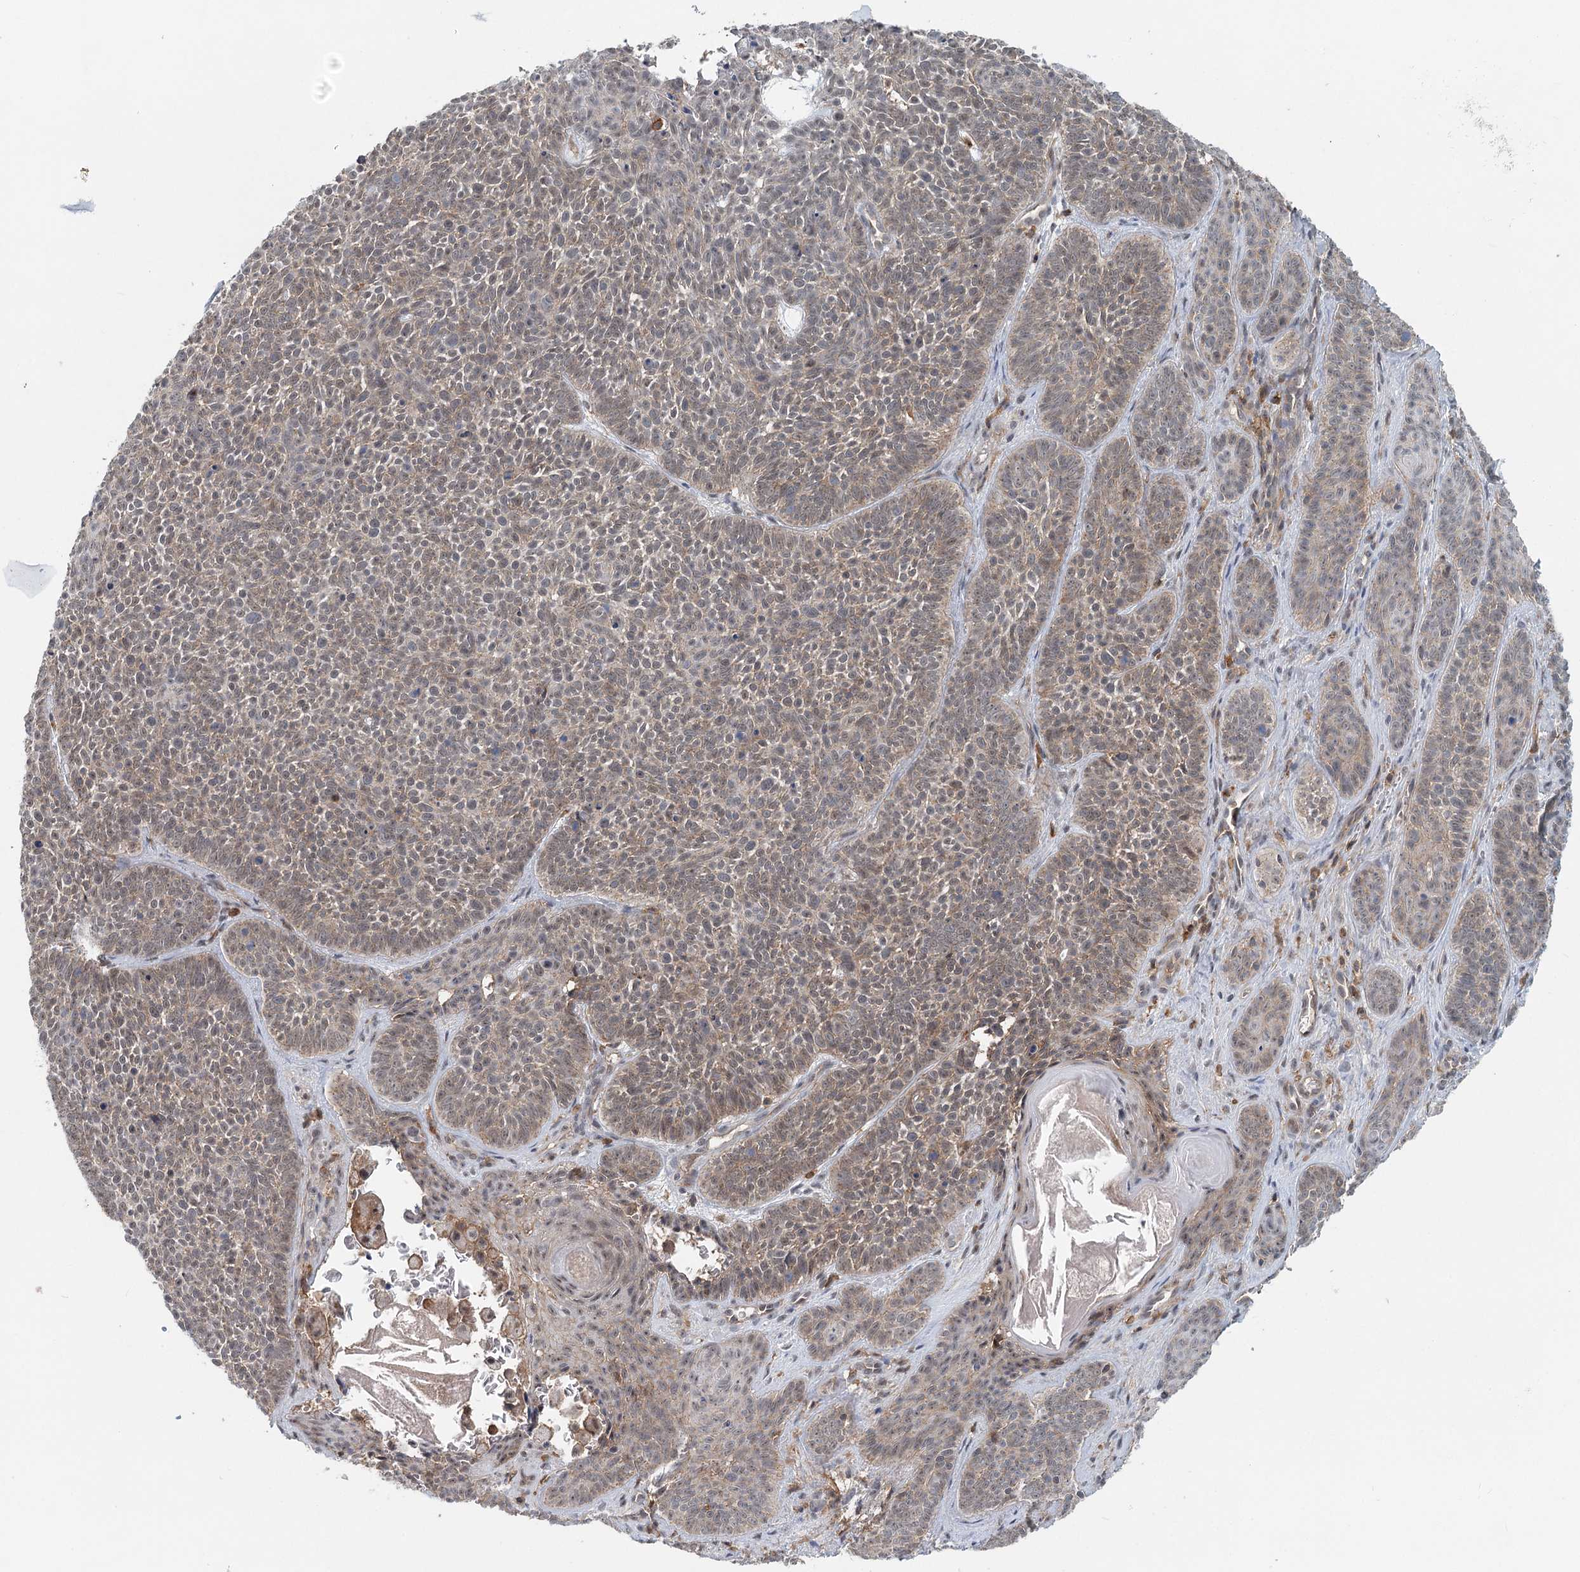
{"staining": {"intensity": "weak", "quantity": "<25%", "location": "cytoplasmic/membranous"}, "tissue": "skin cancer", "cell_type": "Tumor cells", "image_type": "cancer", "snomed": [{"axis": "morphology", "description": "Basal cell carcinoma"}, {"axis": "topography", "description": "Skin"}], "caption": "IHC photomicrograph of neoplastic tissue: skin cancer (basal cell carcinoma) stained with DAB exhibits no significant protein expression in tumor cells.", "gene": "CDC42SE2", "patient": {"sex": "male", "age": 85}}